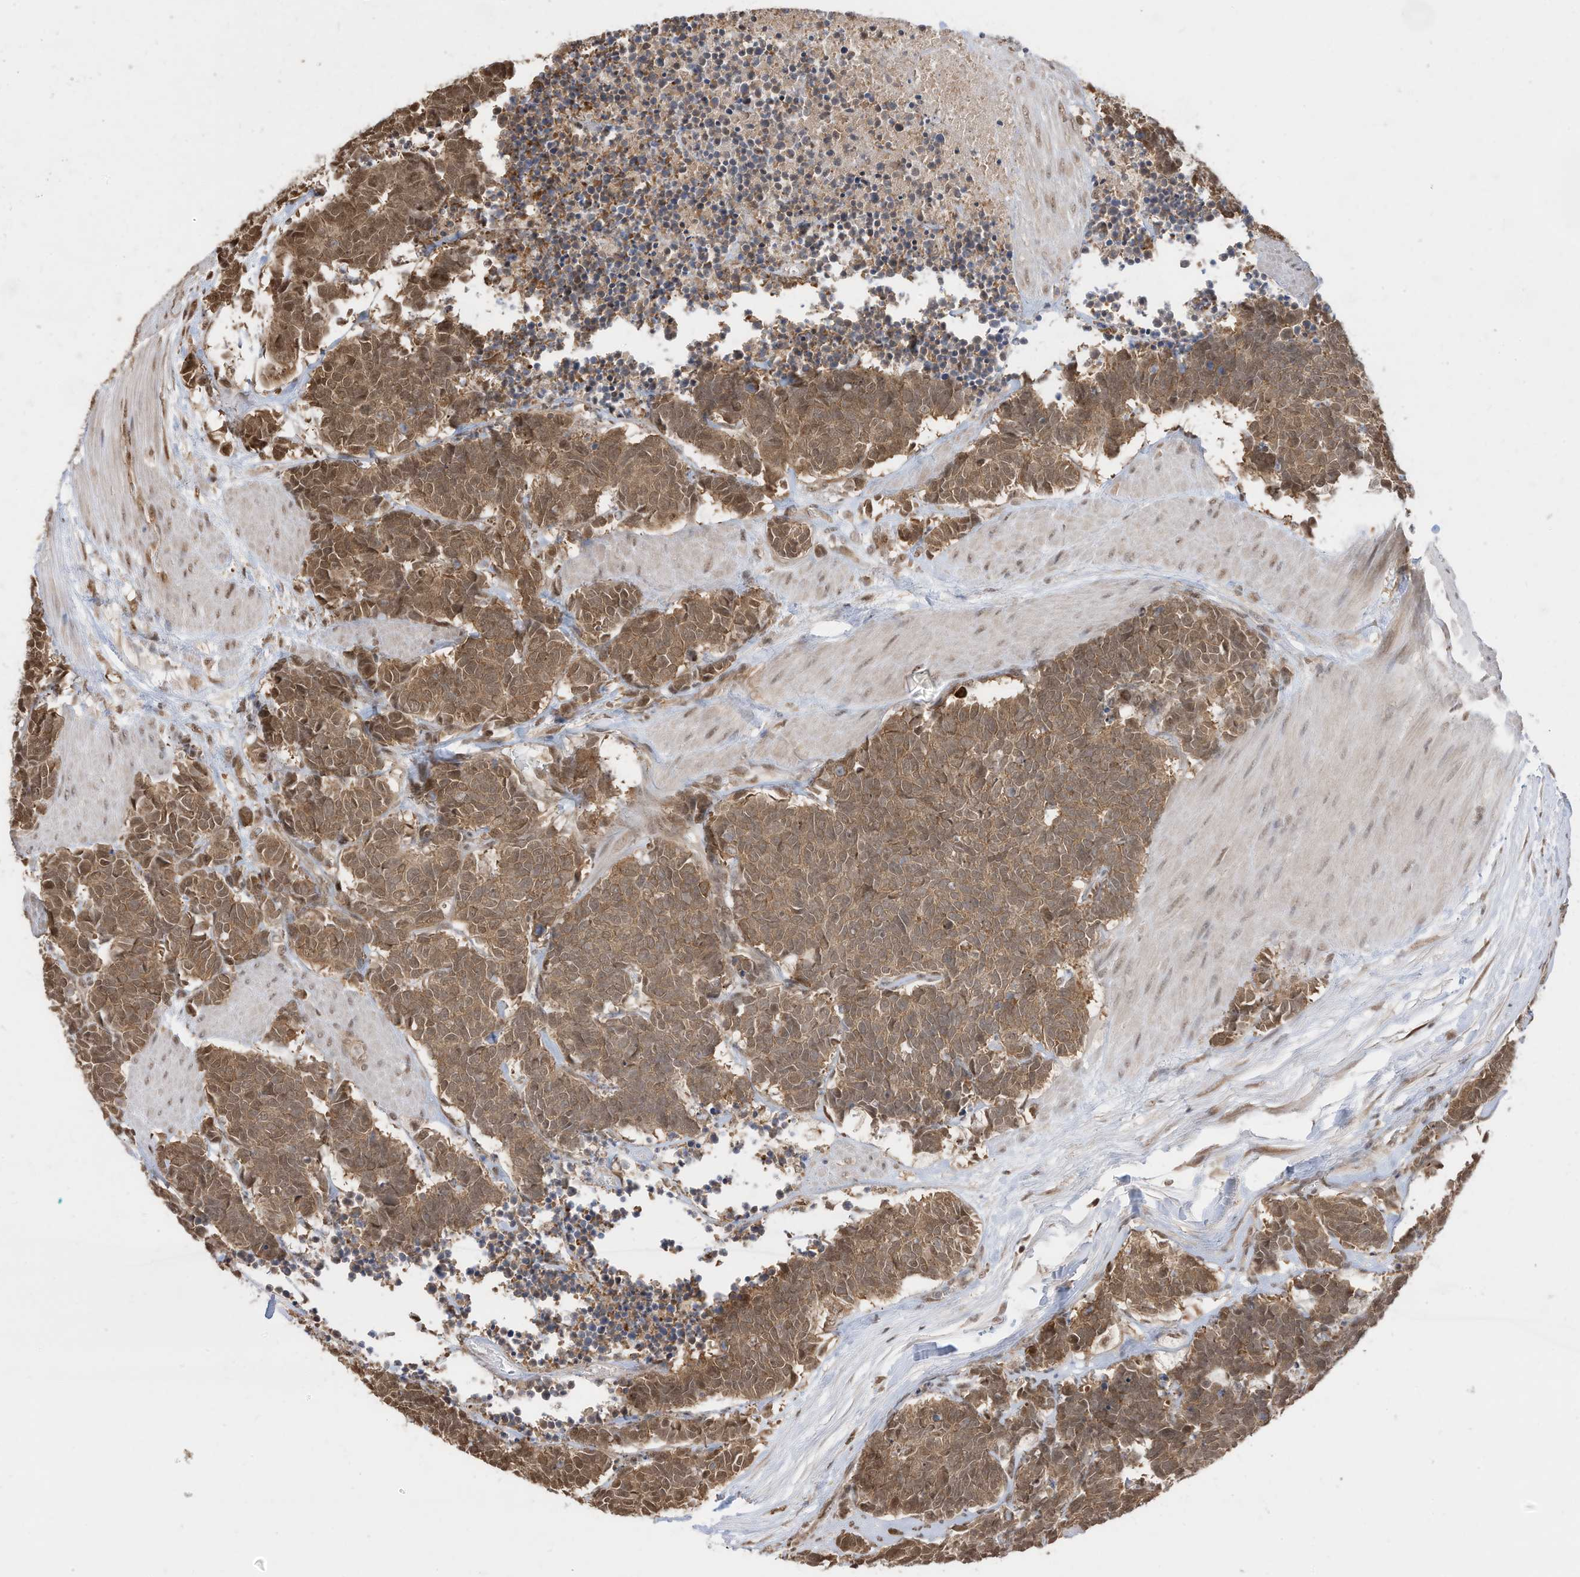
{"staining": {"intensity": "moderate", "quantity": ">75%", "location": "cytoplasmic/membranous,nuclear"}, "tissue": "carcinoid", "cell_type": "Tumor cells", "image_type": "cancer", "snomed": [{"axis": "morphology", "description": "Carcinoma, NOS"}, {"axis": "morphology", "description": "Carcinoid, malignant, NOS"}, {"axis": "topography", "description": "Urinary bladder"}], "caption": "Immunohistochemical staining of carcinoid exhibits medium levels of moderate cytoplasmic/membranous and nuclear expression in approximately >75% of tumor cells. (Brightfield microscopy of DAB IHC at high magnification).", "gene": "ZNF195", "patient": {"sex": "male", "age": 57}}